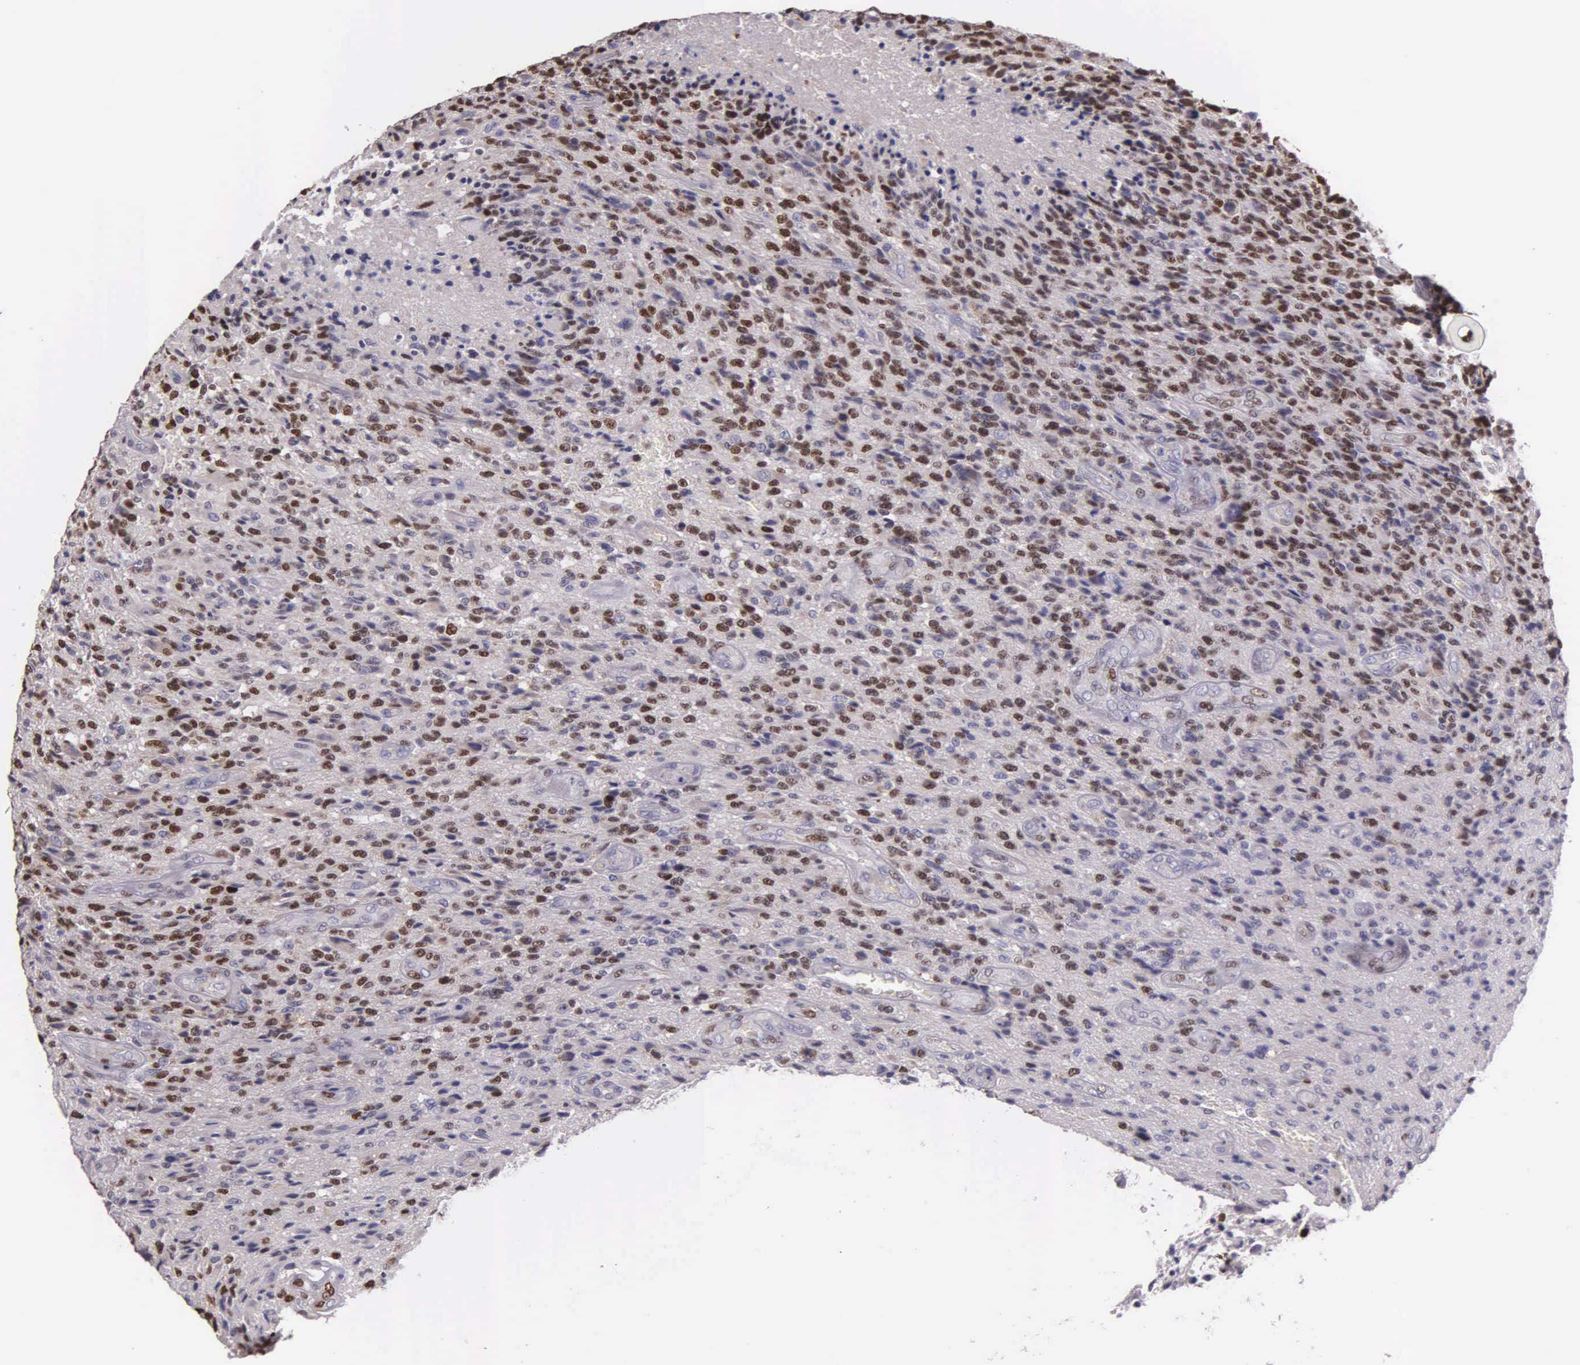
{"staining": {"intensity": "moderate", "quantity": "25%-75%", "location": "nuclear"}, "tissue": "glioma", "cell_type": "Tumor cells", "image_type": "cancer", "snomed": [{"axis": "morphology", "description": "Glioma, malignant, High grade"}, {"axis": "topography", "description": "Brain"}], "caption": "The image exhibits a brown stain indicating the presence of a protein in the nuclear of tumor cells in malignant glioma (high-grade).", "gene": "MCM5", "patient": {"sex": "male", "age": 36}}